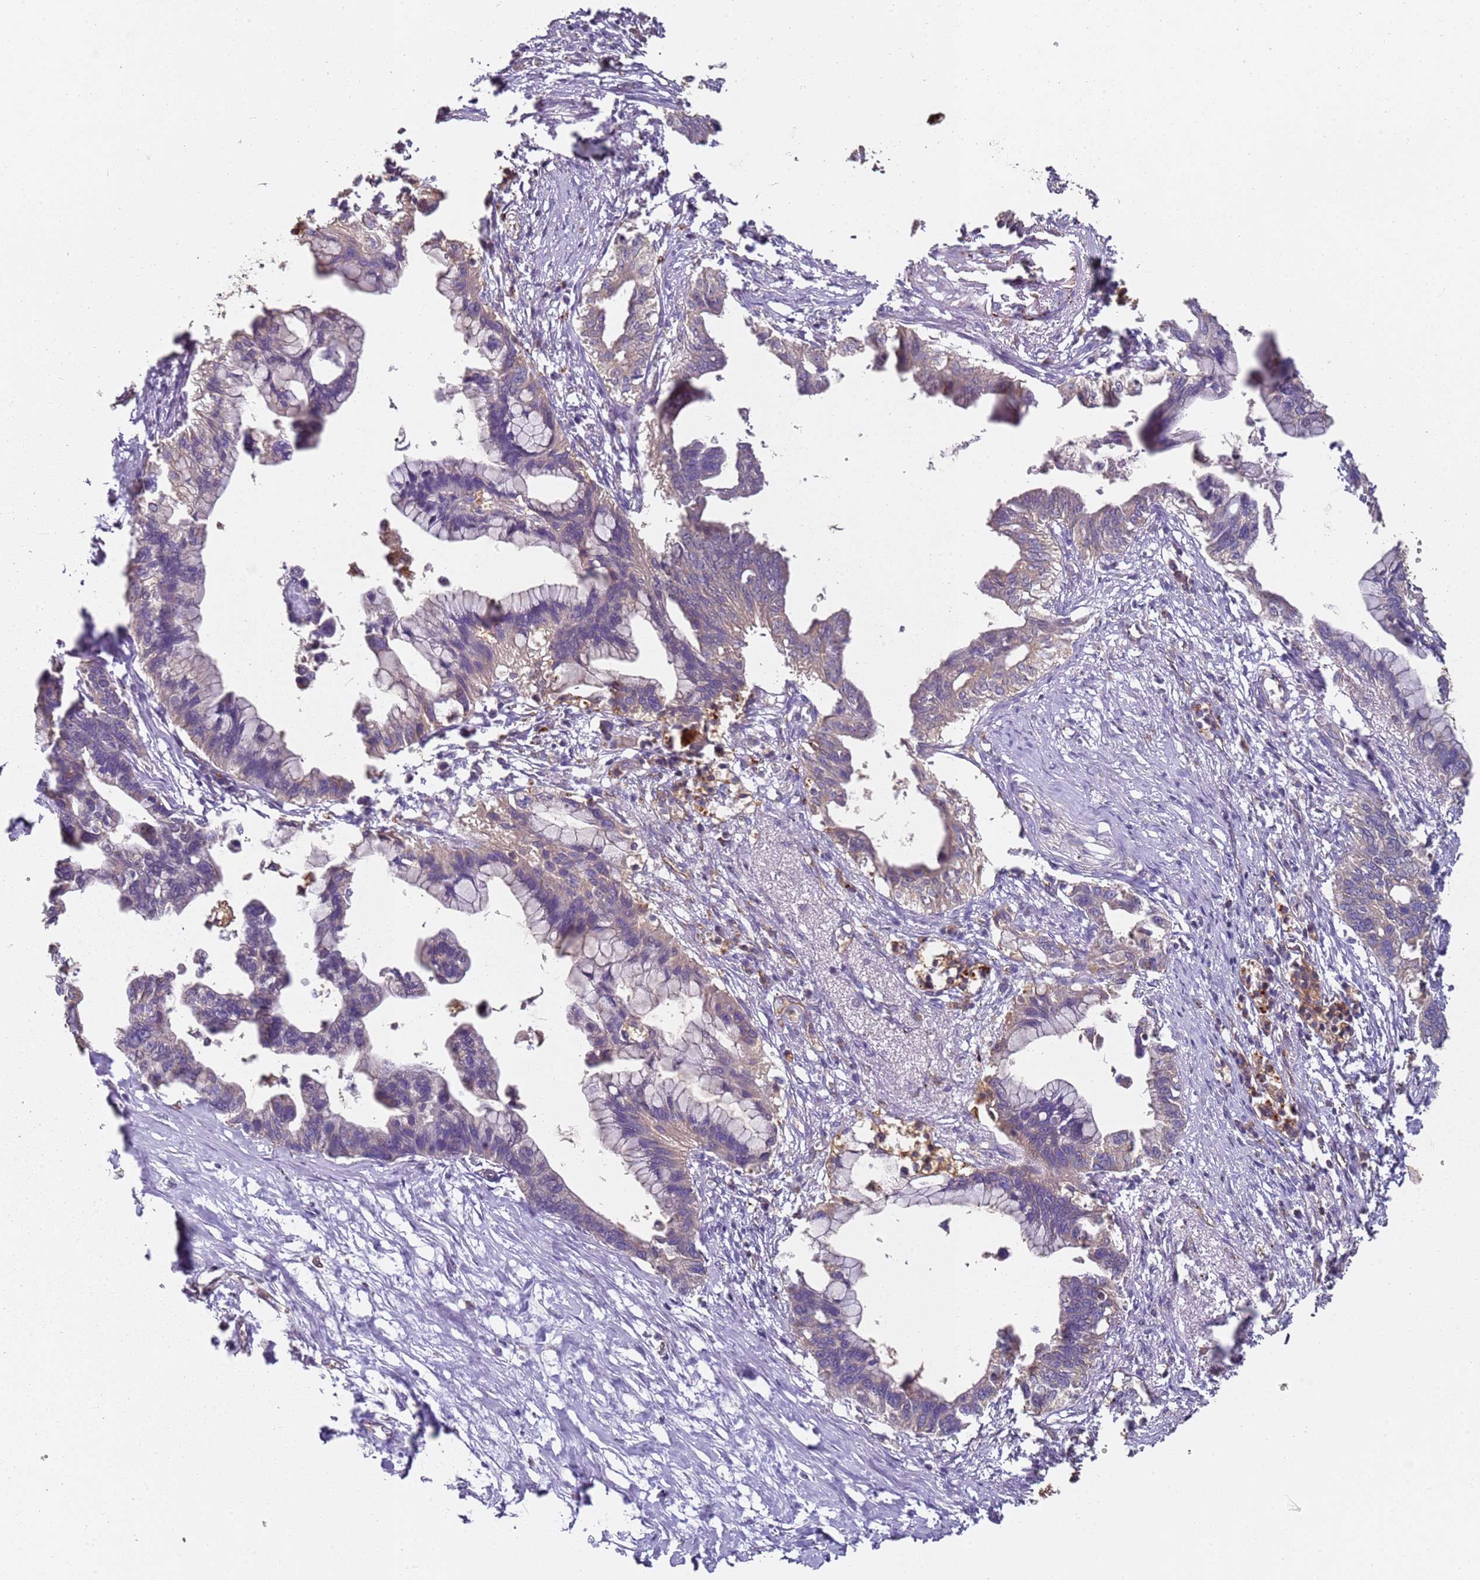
{"staining": {"intensity": "weak", "quantity": "25%-75%", "location": "cytoplasmic/membranous"}, "tissue": "pancreatic cancer", "cell_type": "Tumor cells", "image_type": "cancer", "snomed": [{"axis": "morphology", "description": "Adenocarcinoma, NOS"}, {"axis": "topography", "description": "Pancreas"}], "caption": "Protein staining displays weak cytoplasmic/membranous staining in about 25%-75% of tumor cells in pancreatic cancer (adenocarcinoma).", "gene": "SCGB2B2", "patient": {"sex": "female", "age": 83}}